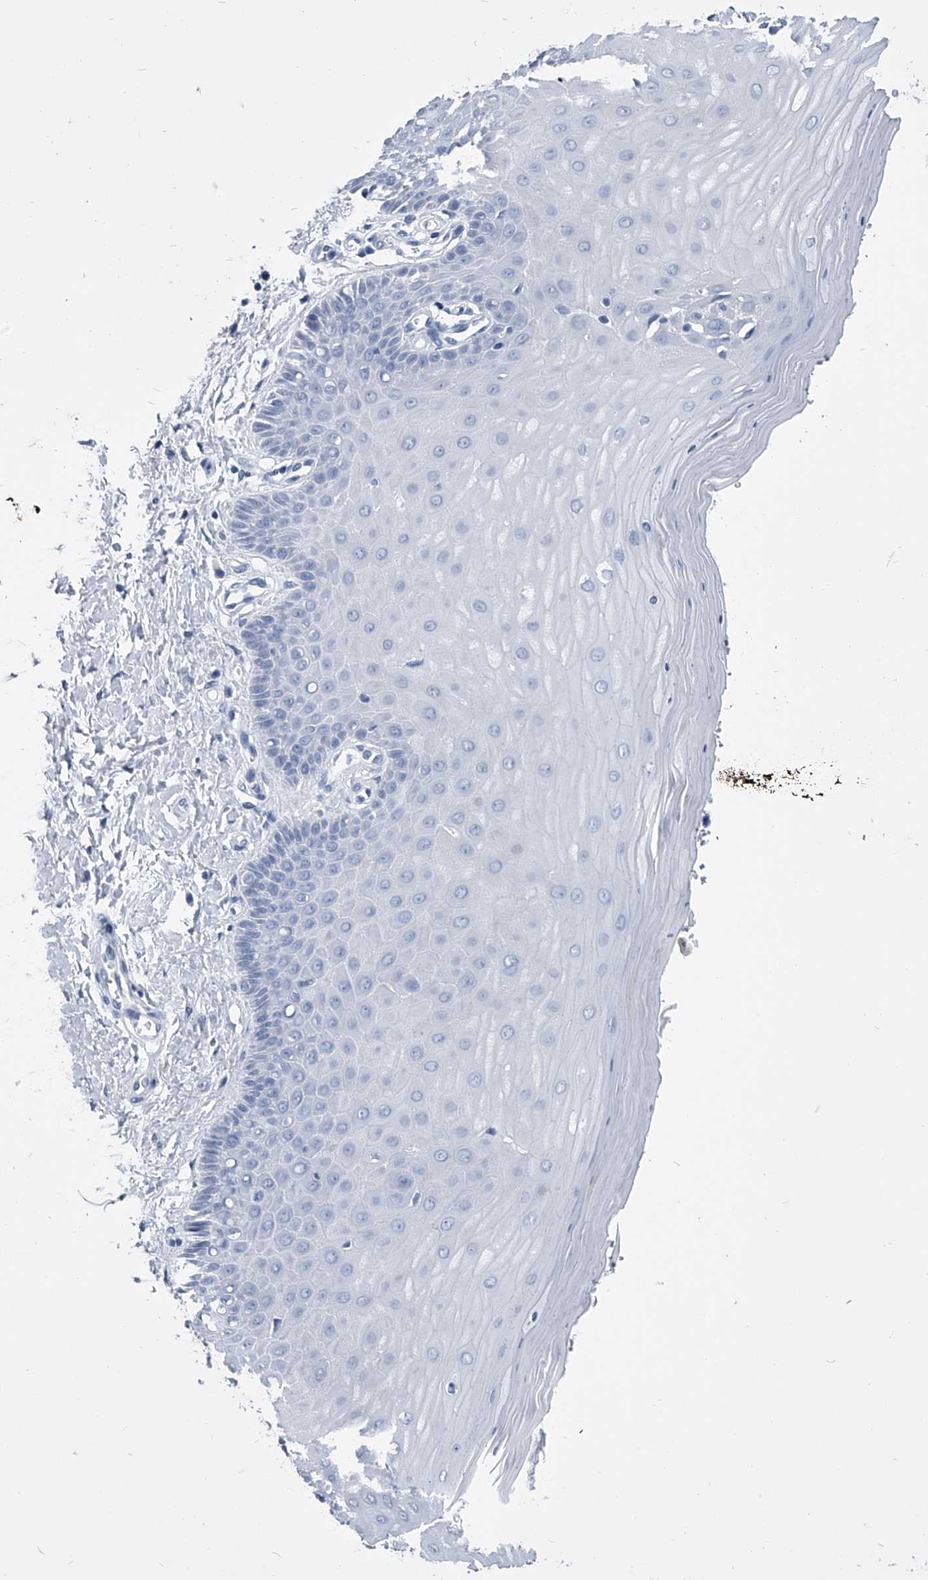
{"staining": {"intensity": "negative", "quantity": "none", "location": "none"}, "tissue": "cervix", "cell_type": "Glandular cells", "image_type": "normal", "snomed": [{"axis": "morphology", "description": "Normal tissue, NOS"}, {"axis": "topography", "description": "Cervix"}], "caption": "Glandular cells show no significant protein staining in unremarkable cervix.", "gene": "PDXK", "patient": {"sex": "female", "age": 55}}